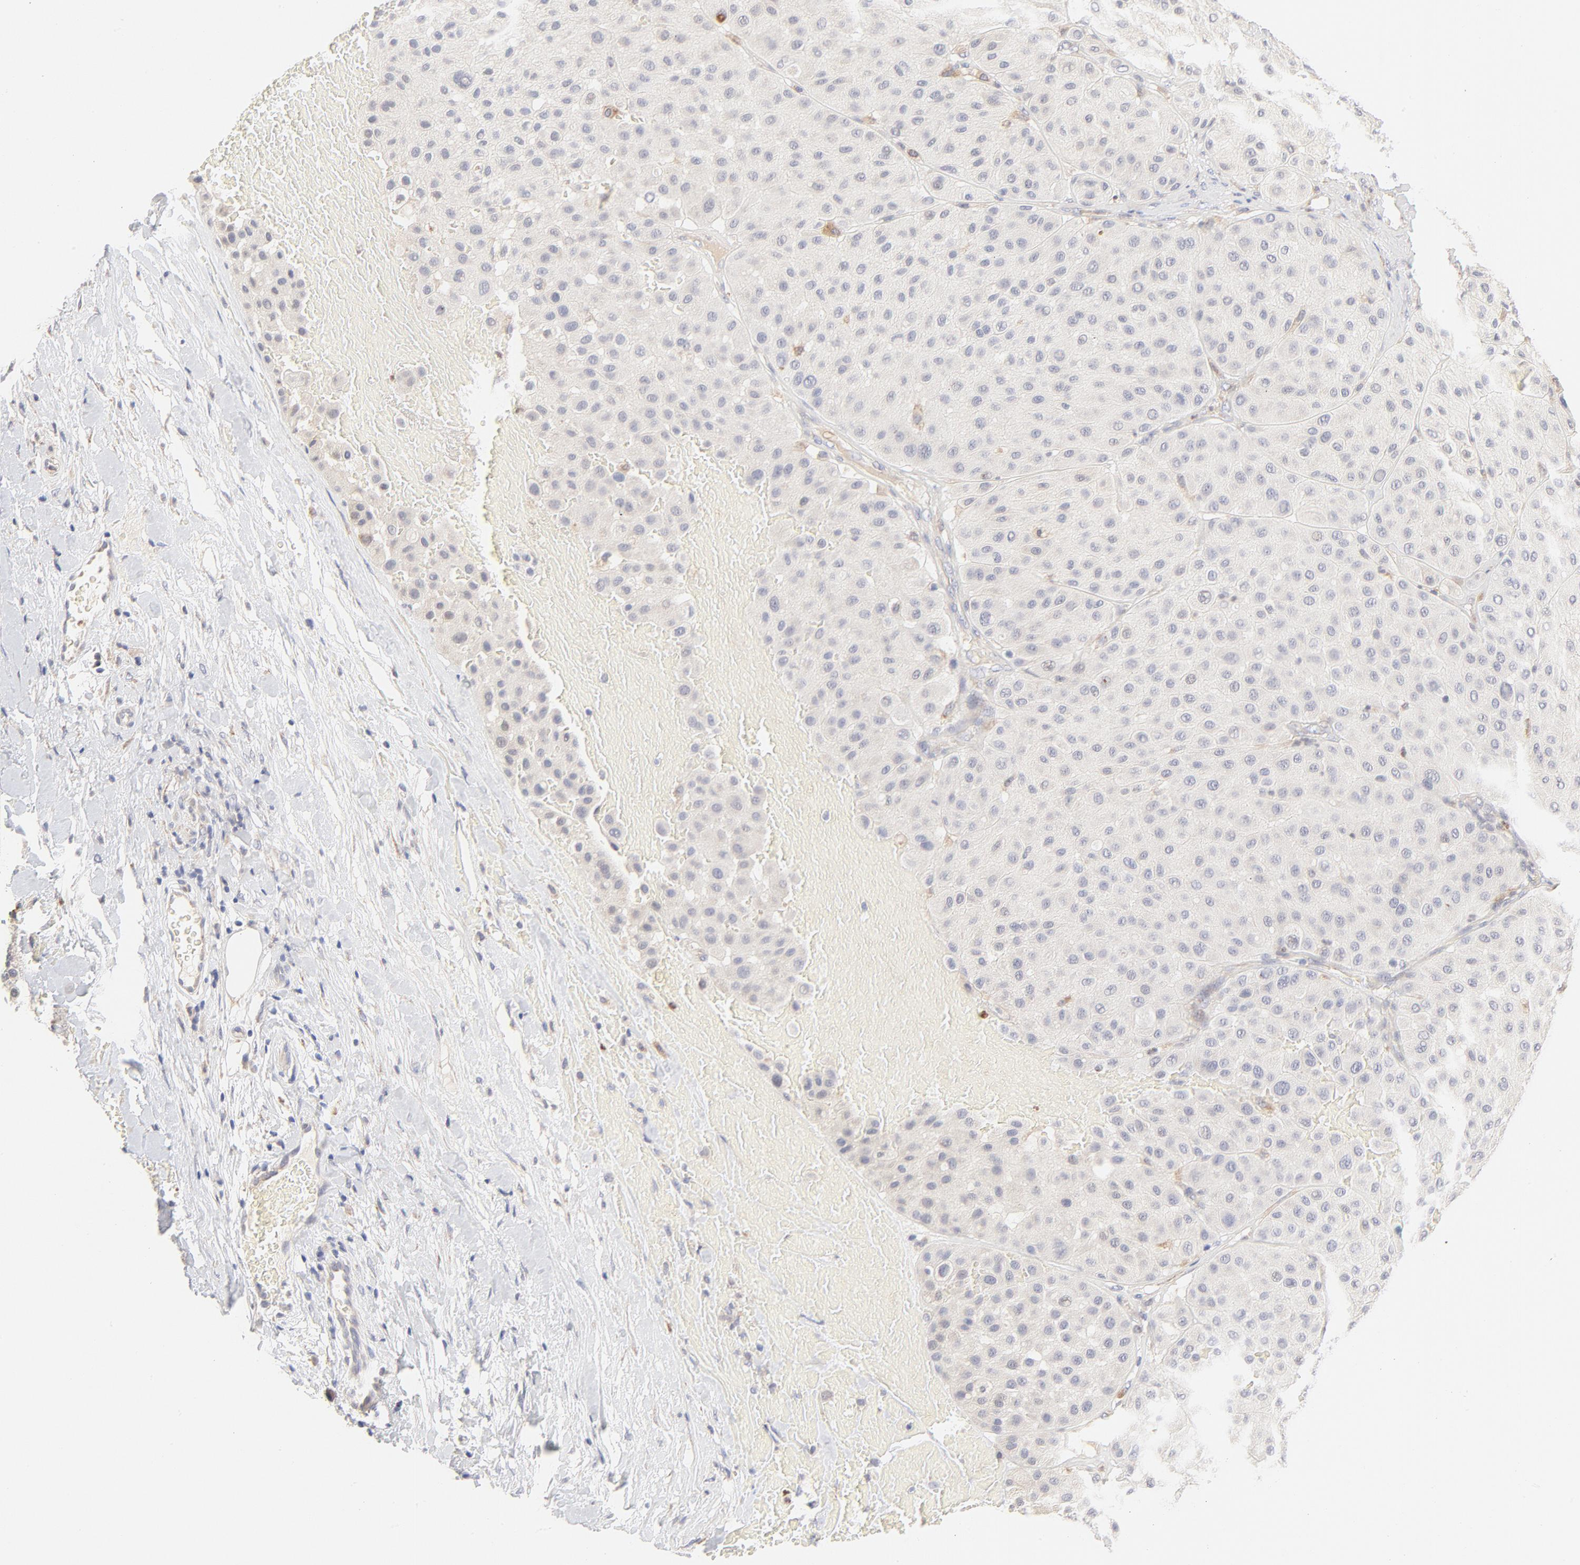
{"staining": {"intensity": "negative", "quantity": "none", "location": "none"}, "tissue": "melanoma", "cell_type": "Tumor cells", "image_type": "cancer", "snomed": [{"axis": "morphology", "description": "Normal tissue, NOS"}, {"axis": "morphology", "description": "Malignant melanoma, Metastatic site"}, {"axis": "topography", "description": "Skin"}], "caption": "IHC of malignant melanoma (metastatic site) displays no positivity in tumor cells.", "gene": "MTERF2", "patient": {"sex": "male", "age": 41}}